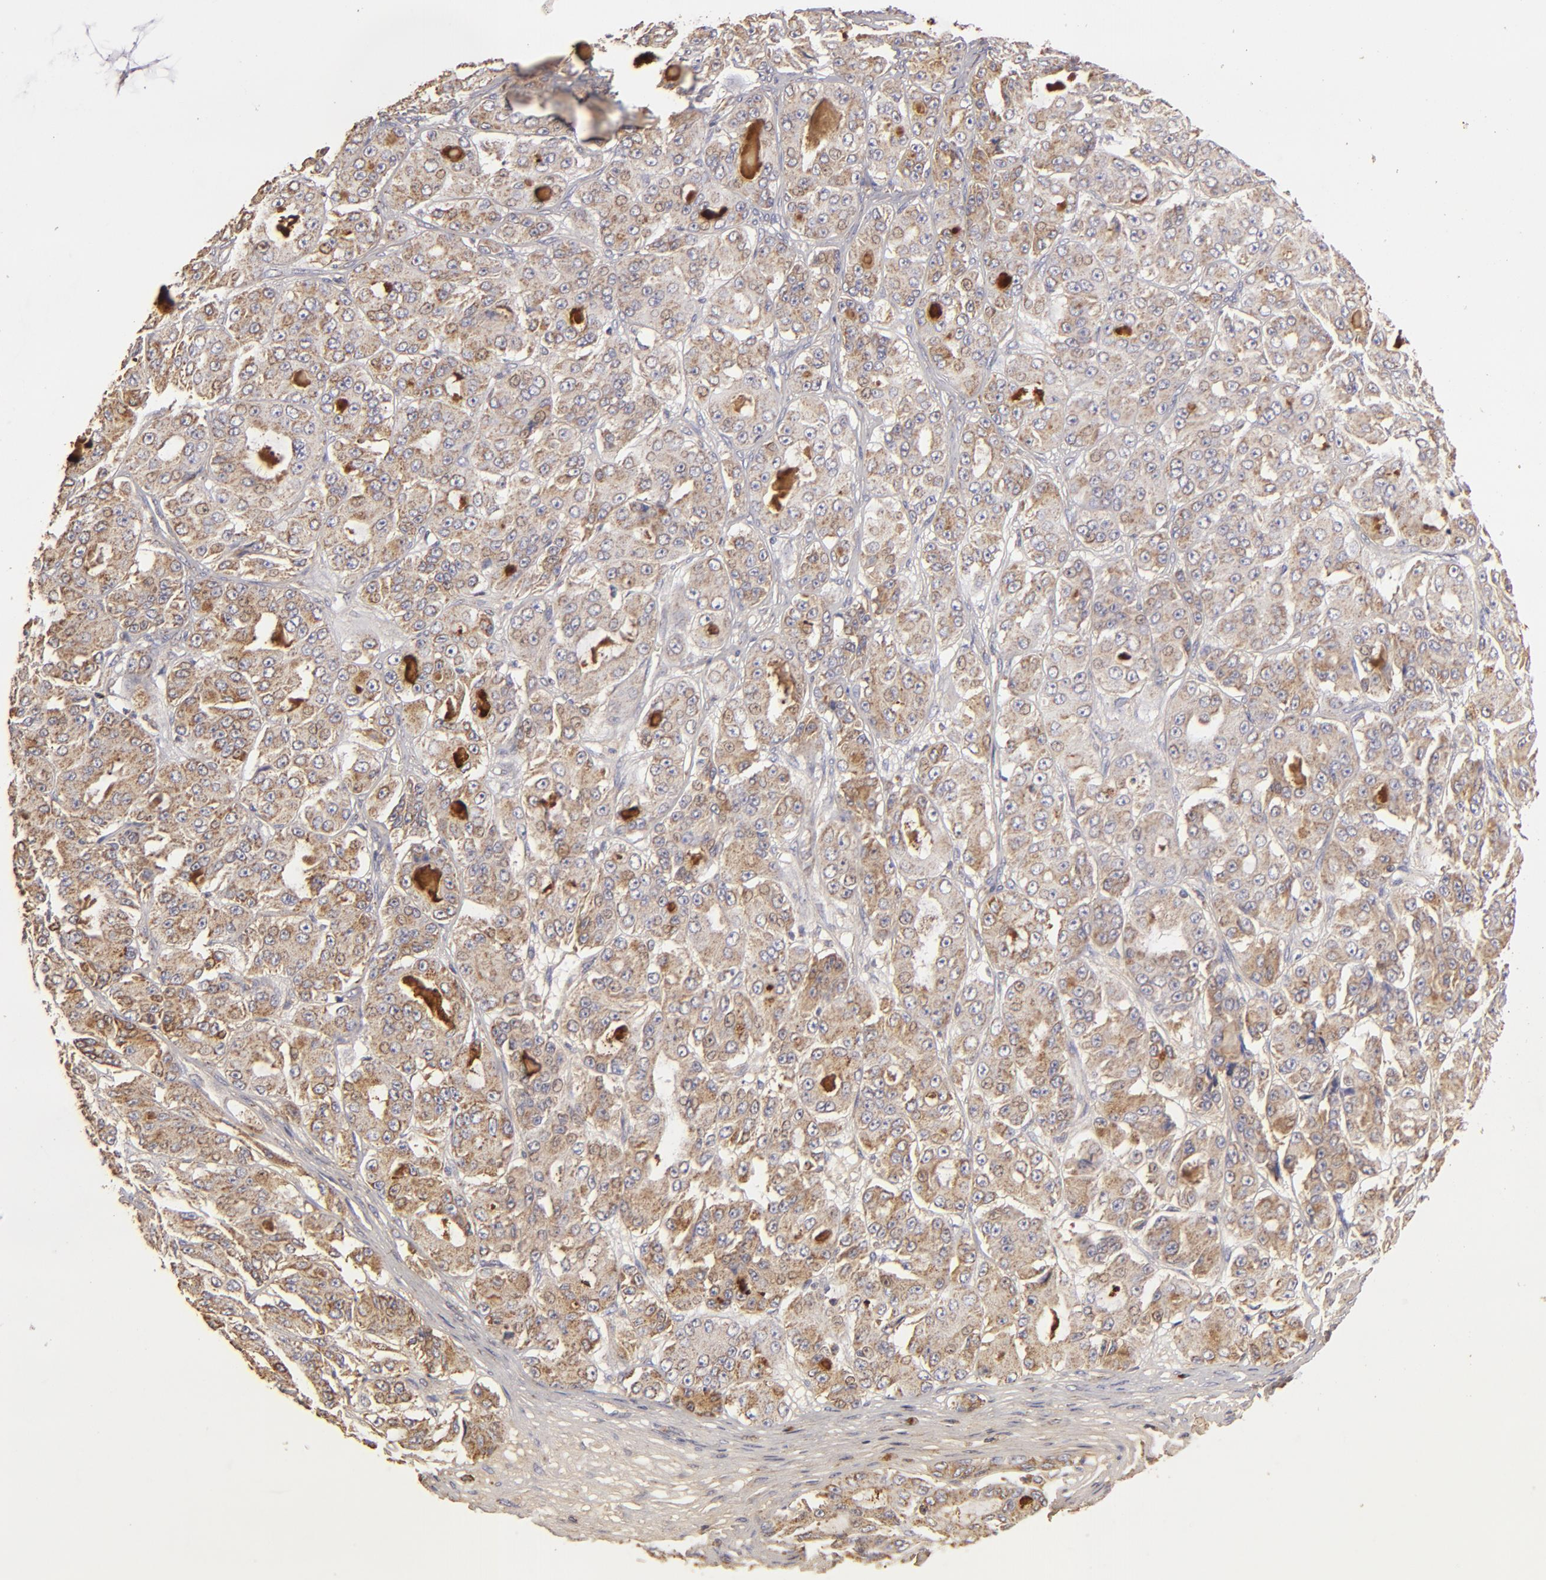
{"staining": {"intensity": "moderate", "quantity": ">75%", "location": "cytoplasmic/membranous"}, "tissue": "ovarian cancer", "cell_type": "Tumor cells", "image_type": "cancer", "snomed": [{"axis": "morphology", "description": "Carcinoma, endometroid"}, {"axis": "topography", "description": "Ovary"}], "caption": "Immunohistochemical staining of human ovarian cancer (endometroid carcinoma) demonstrates moderate cytoplasmic/membranous protein staining in approximately >75% of tumor cells.", "gene": "CFB", "patient": {"sex": "female", "age": 61}}